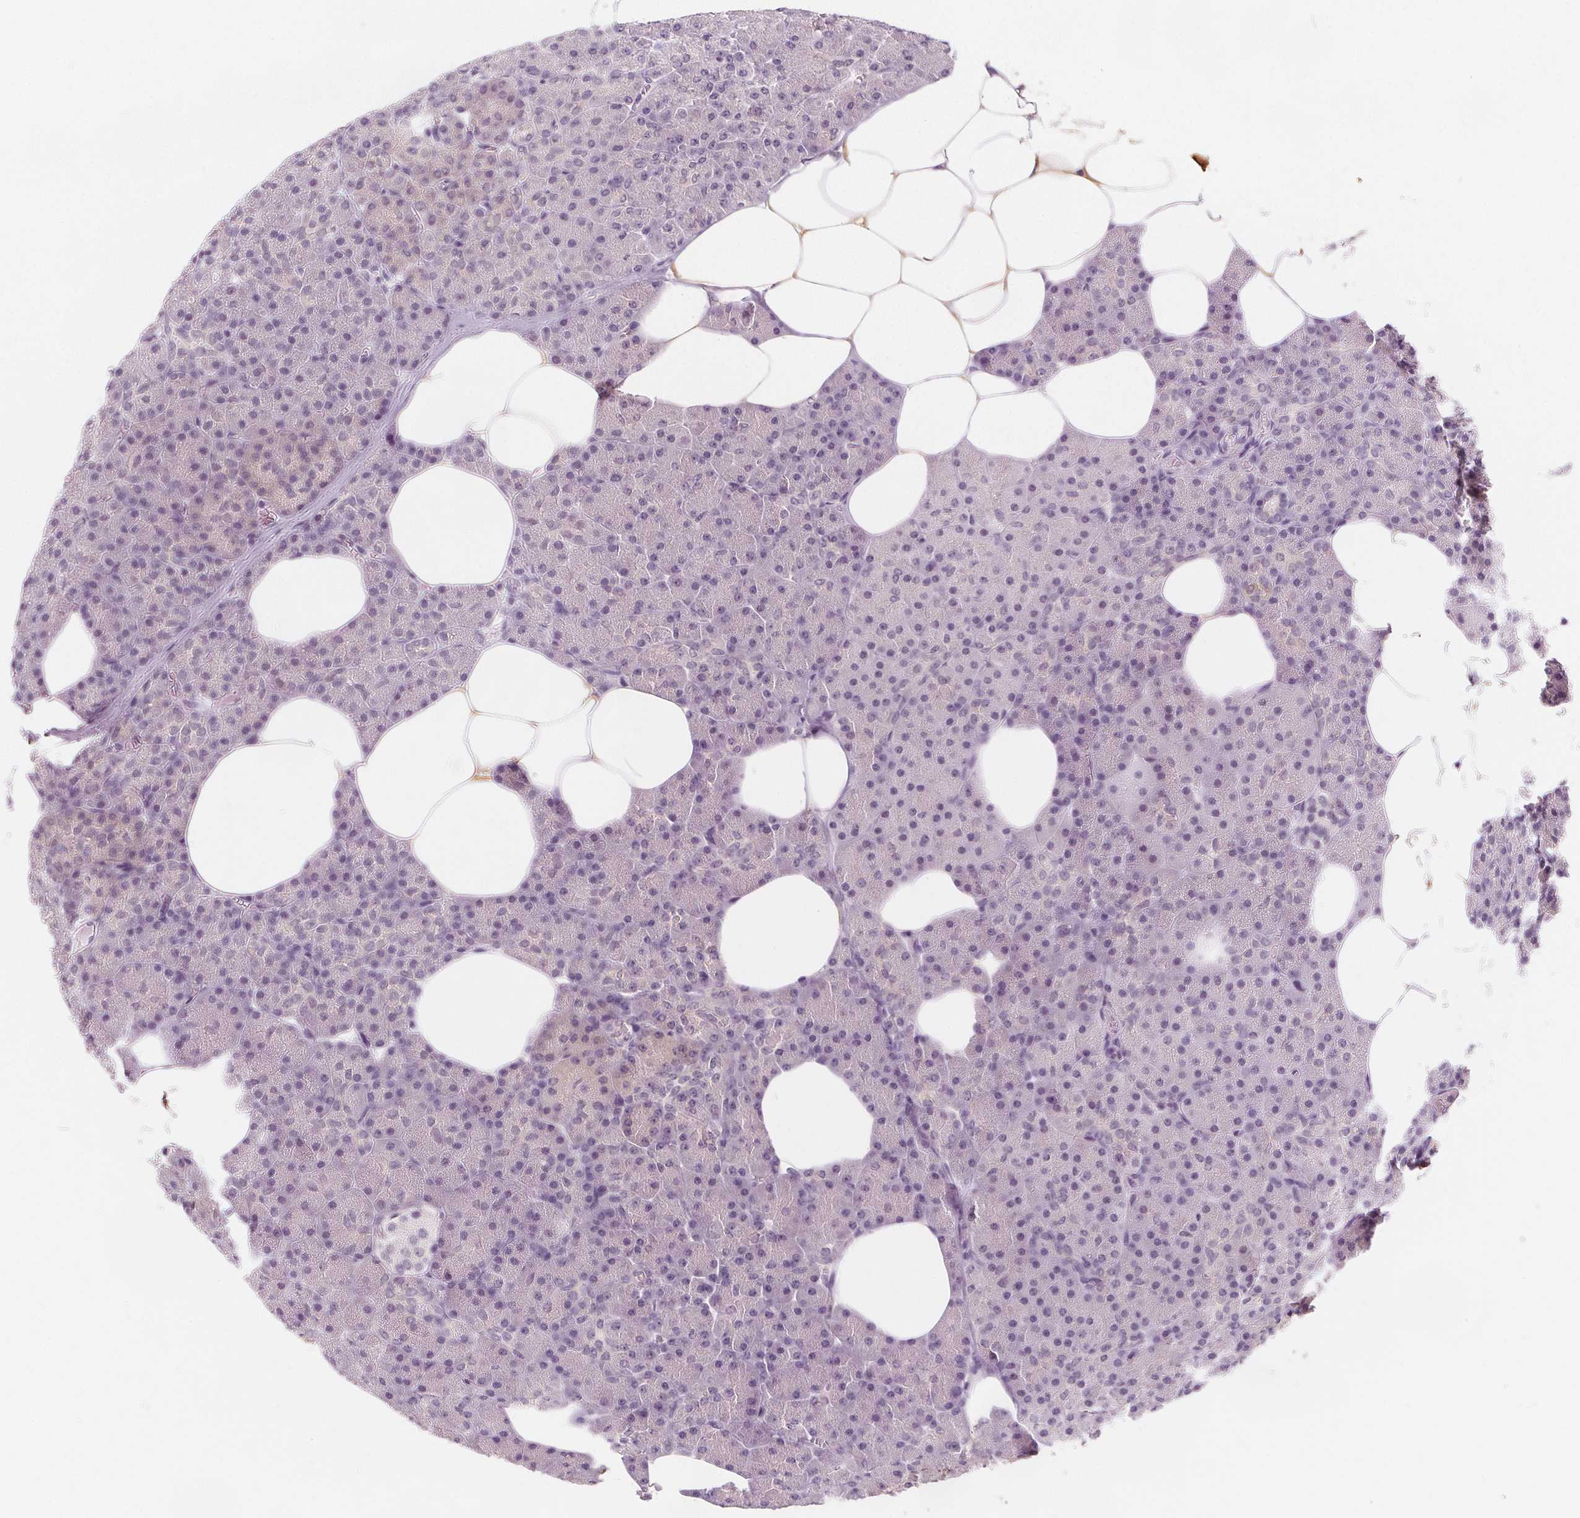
{"staining": {"intensity": "negative", "quantity": "none", "location": "none"}, "tissue": "pancreas", "cell_type": "Exocrine glandular cells", "image_type": "normal", "snomed": [{"axis": "morphology", "description": "Normal tissue, NOS"}, {"axis": "topography", "description": "Pancreas"}], "caption": "An IHC histopathology image of benign pancreas is shown. There is no staining in exocrine glandular cells of pancreas.", "gene": "UGP2", "patient": {"sex": "female", "age": 45}}